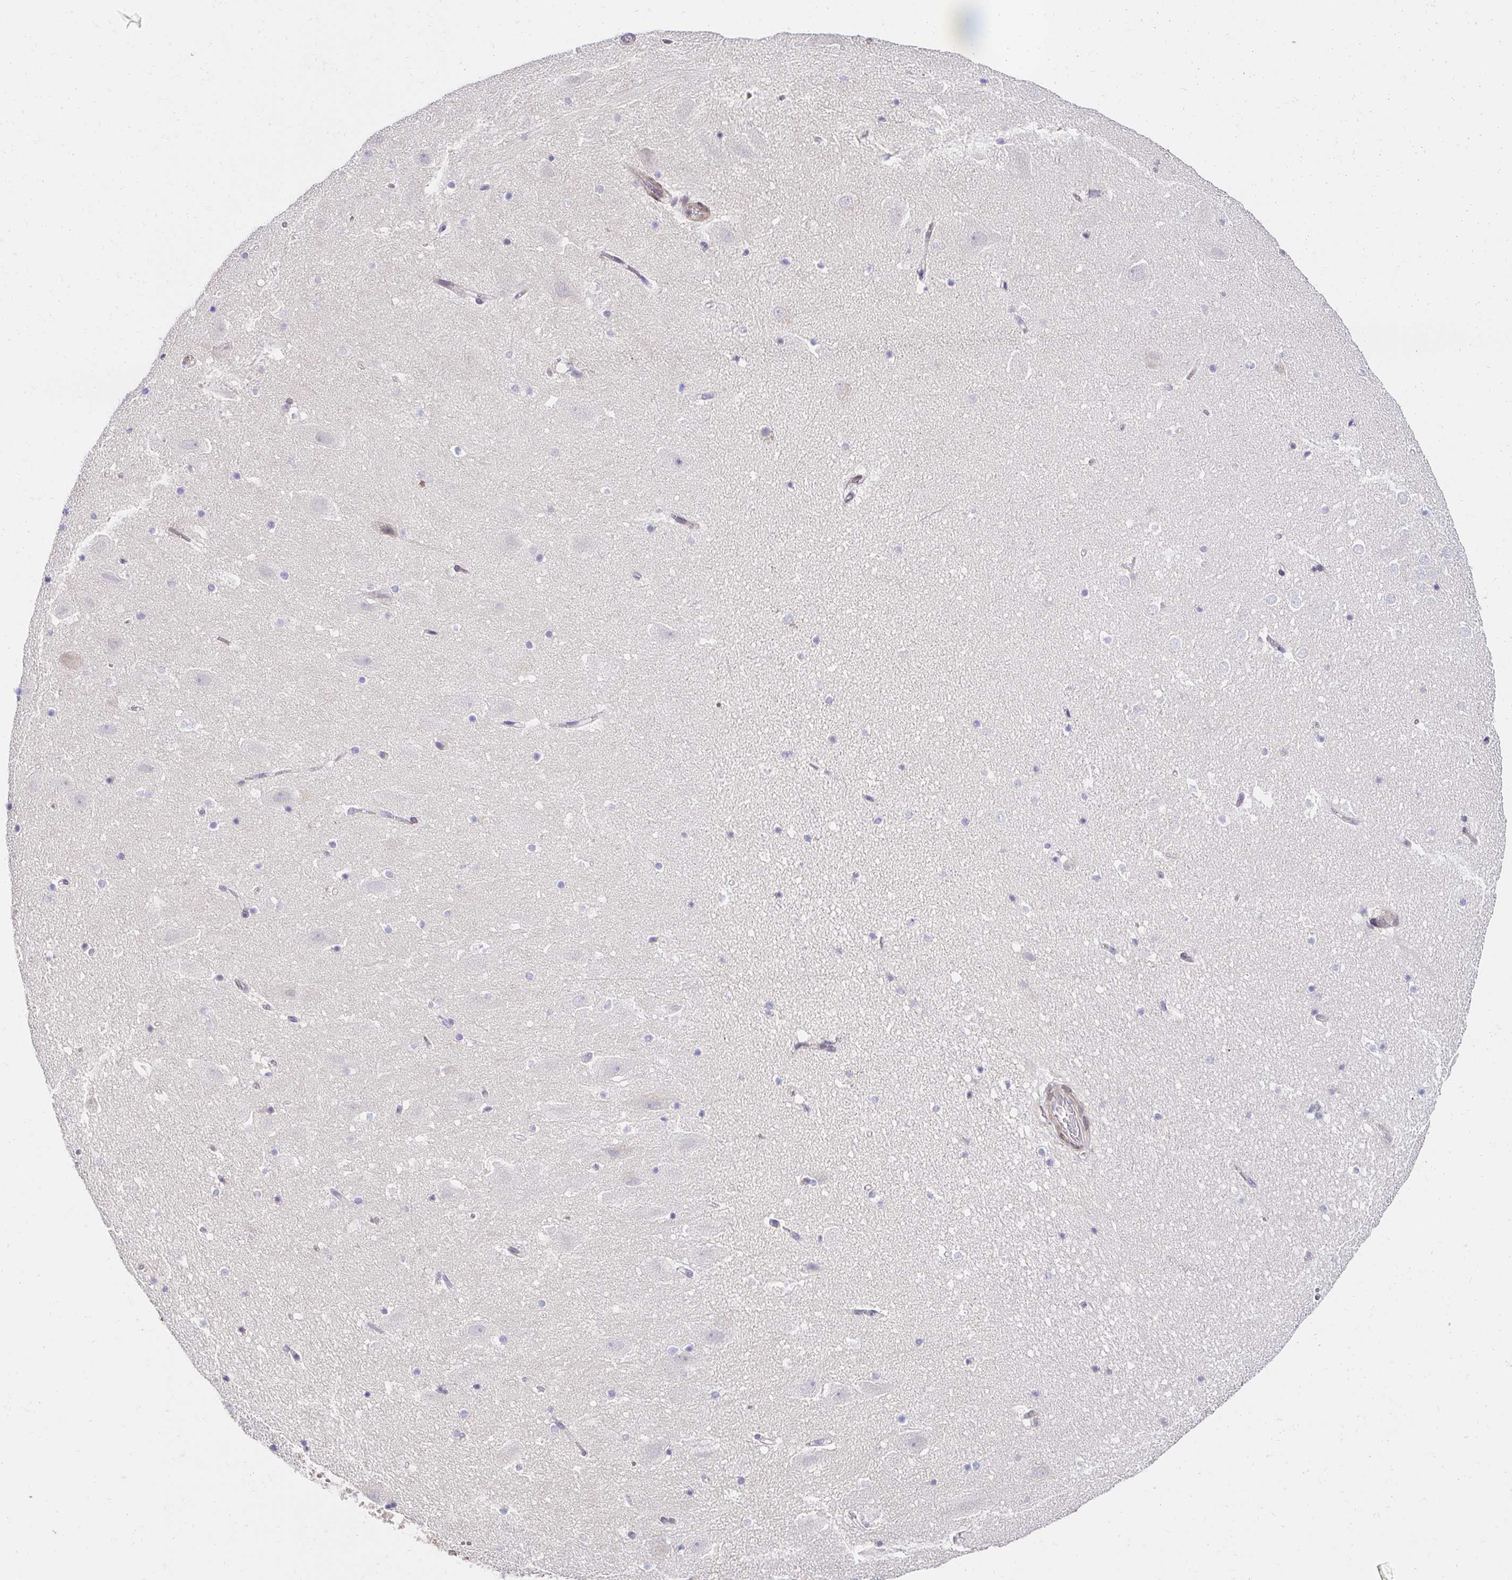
{"staining": {"intensity": "negative", "quantity": "none", "location": "none"}, "tissue": "hippocampus", "cell_type": "Glial cells", "image_type": "normal", "snomed": [{"axis": "morphology", "description": "Normal tissue, NOS"}, {"axis": "topography", "description": "Hippocampus"}], "caption": "Immunohistochemical staining of benign hippocampus displays no significant positivity in glial cells. (IHC, brightfield microscopy, high magnification).", "gene": "AKAP14", "patient": {"sex": "female", "age": 42}}